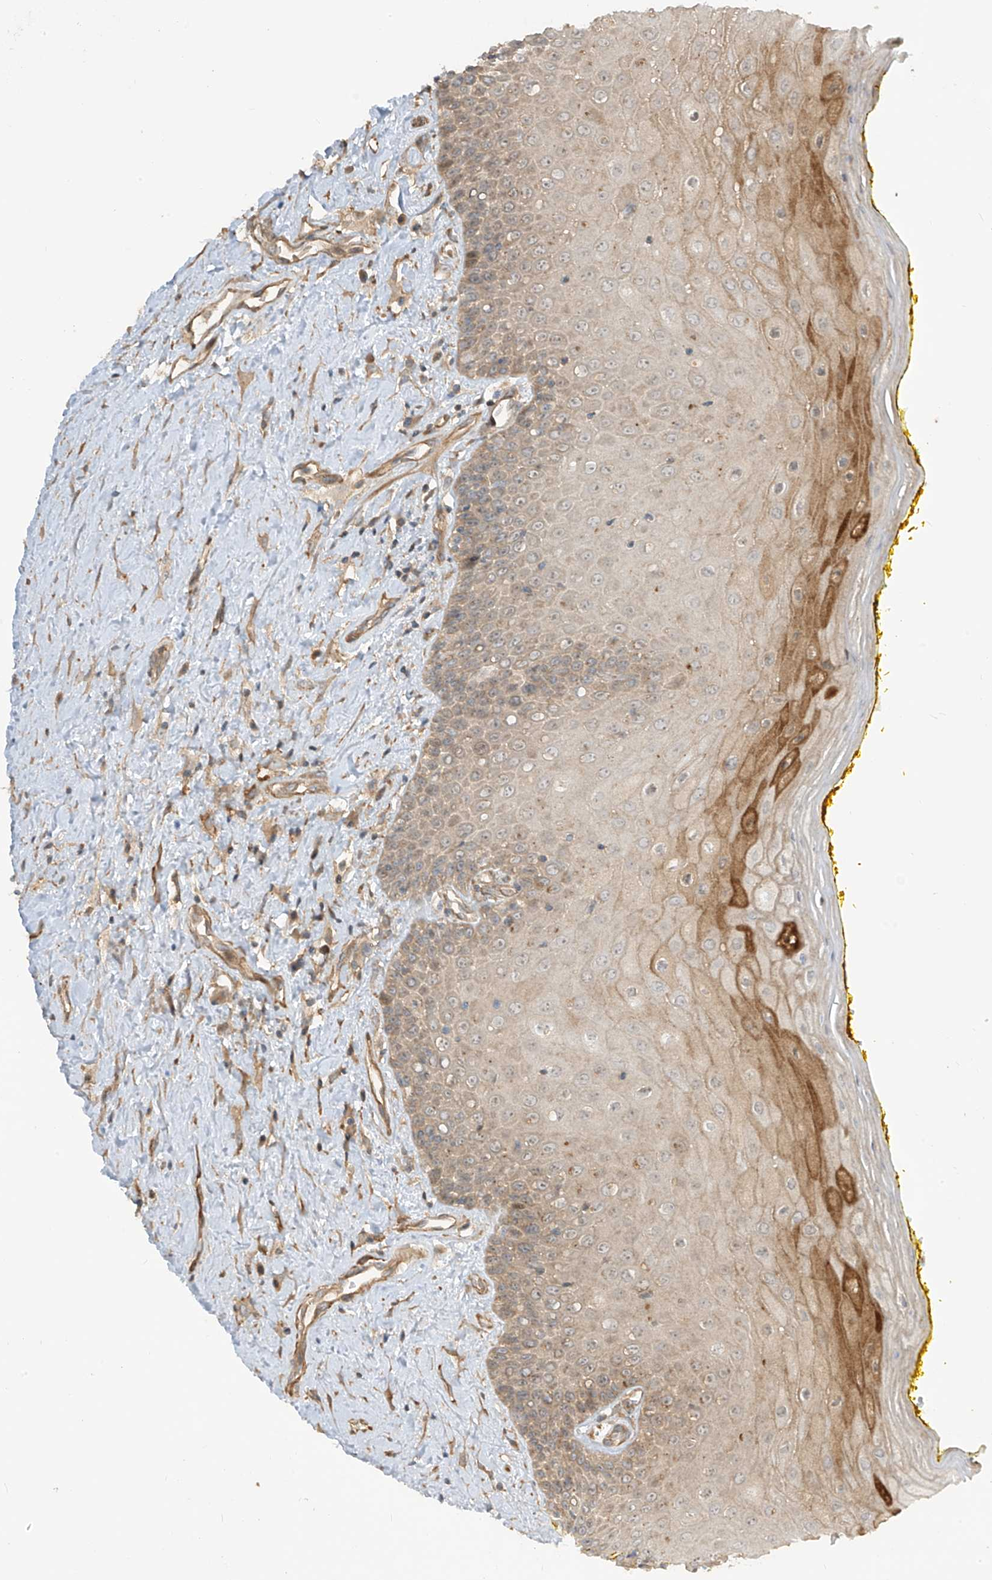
{"staining": {"intensity": "moderate", "quantity": ">75%", "location": "cytoplasmic/membranous"}, "tissue": "oral mucosa", "cell_type": "Squamous epithelial cells", "image_type": "normal", "snomed": [{"axis": "morphology", "description": "Normal tissue, NOS"}, {"axis": "morphology", "description": "Squamous cell carcinoma, NOS"}, {"axis": "topography", "description": "Oral tissue"}, {"axis": "topography", "description": "Head-Neck"}], "caption": "This histopathology image exhibits normal oral mucosa stained with immunohistochemistry to label a protein in brown. The cytoplasmic/membranous of squamous epithelial cells show moderate positivity for the protein. Nuclei are counter-stained blue.", "gene": "ENTR1", "patient": {"sex": "female", "age": 70}}